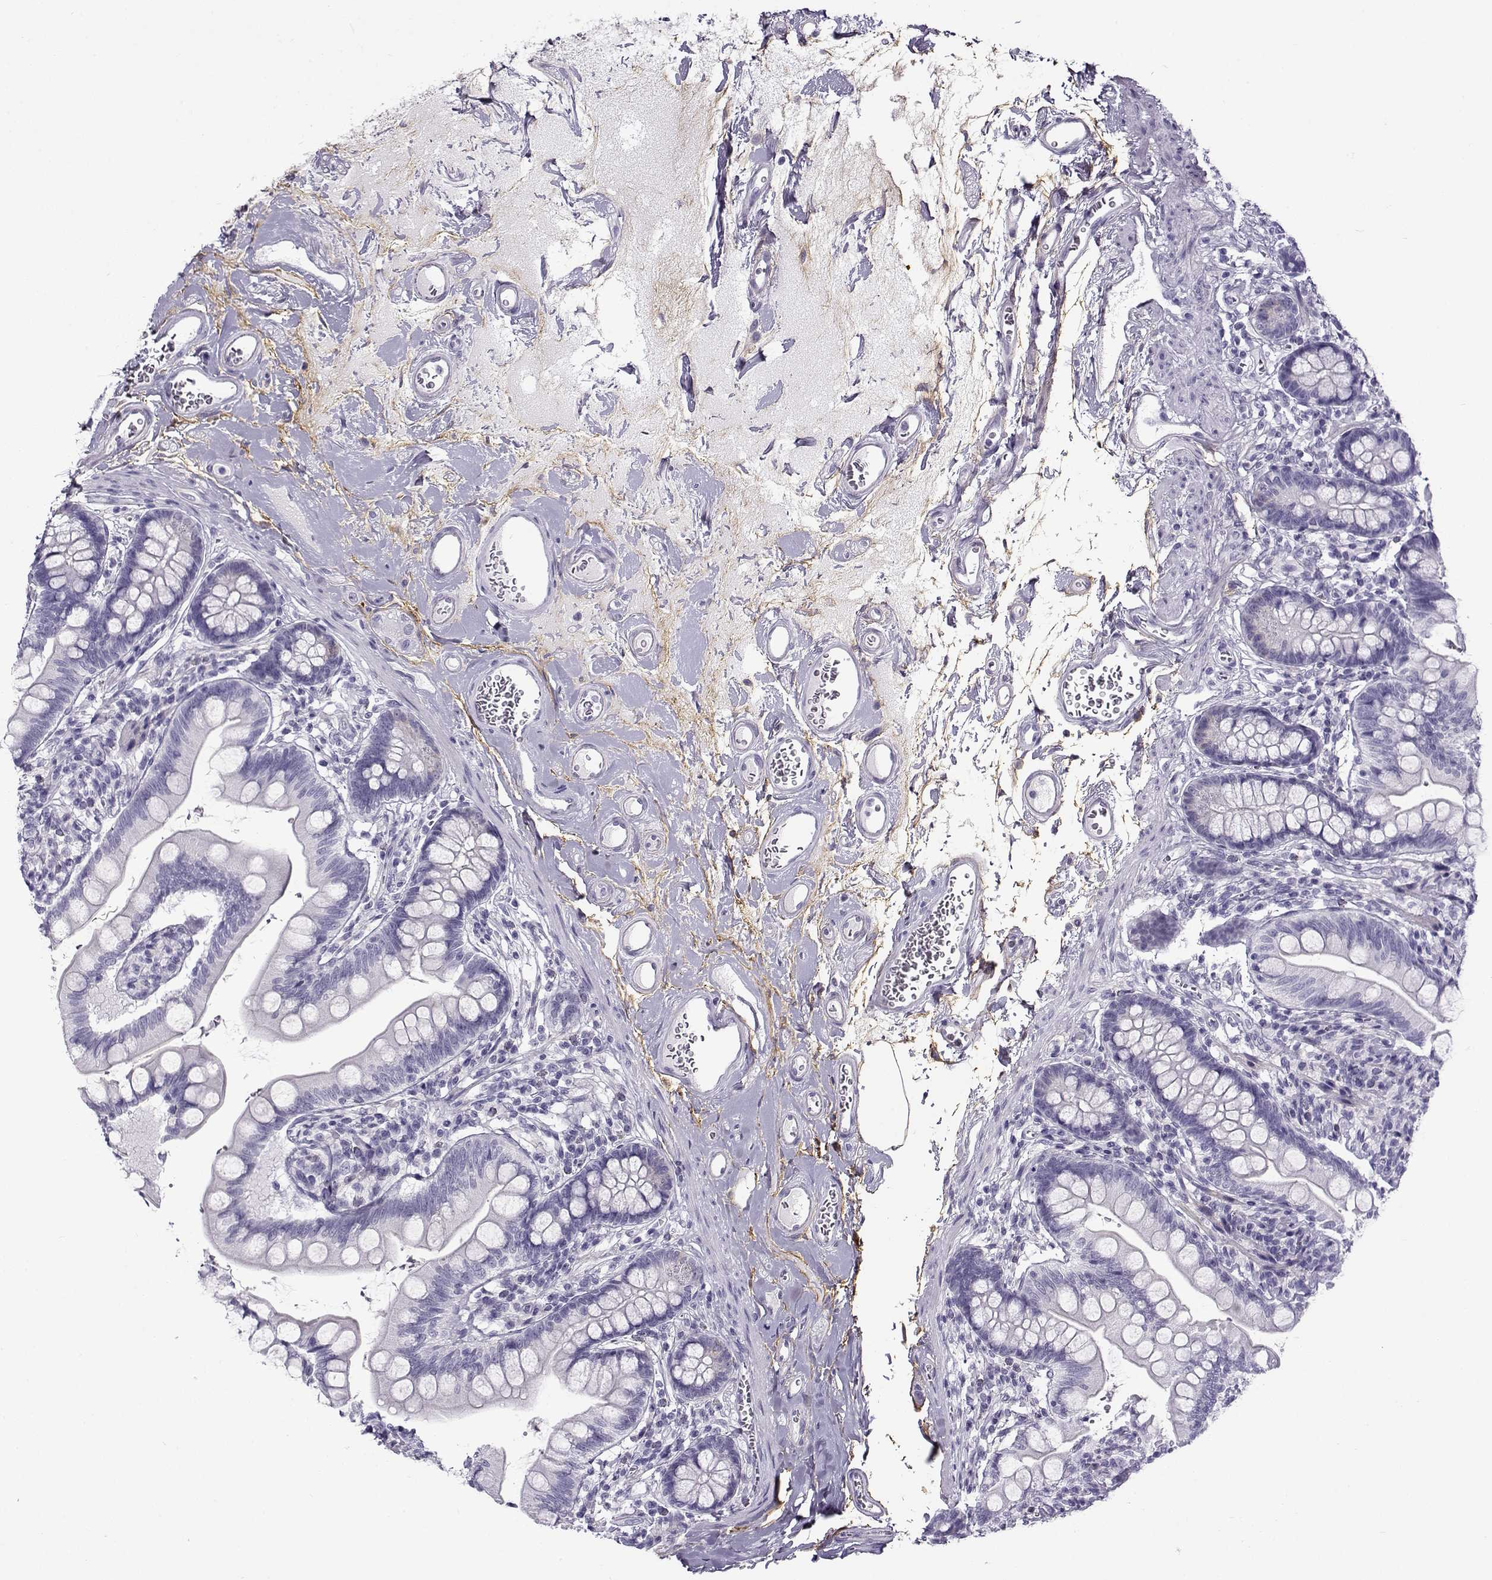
{"staining": {"intensity": "negative", "quantity": "none", "location": "none"}, "tissue": "small intestine", "cell_type": "Glandular cells", "image_type": "normal", "snomed": [{"axis": "morphology", "description": "Normal tissue, NOS"}, {"axis": "topography", "description": "Small intestine"}], "caption": "A high-resolution photomicrograph shows immunohistochemistry (IHC) staining of unremarkable small intestine, which displays no significant expression in glandular cells. The staining was performed using DAB (3,3'-diaminobenzidine) to visualize the protein expression in brown, while the nuclei were stained in blue with hematoxylin (Magnification: 20x).", "gene": "GTSF1L", "patient": {"sex": "female", "age": 56}}